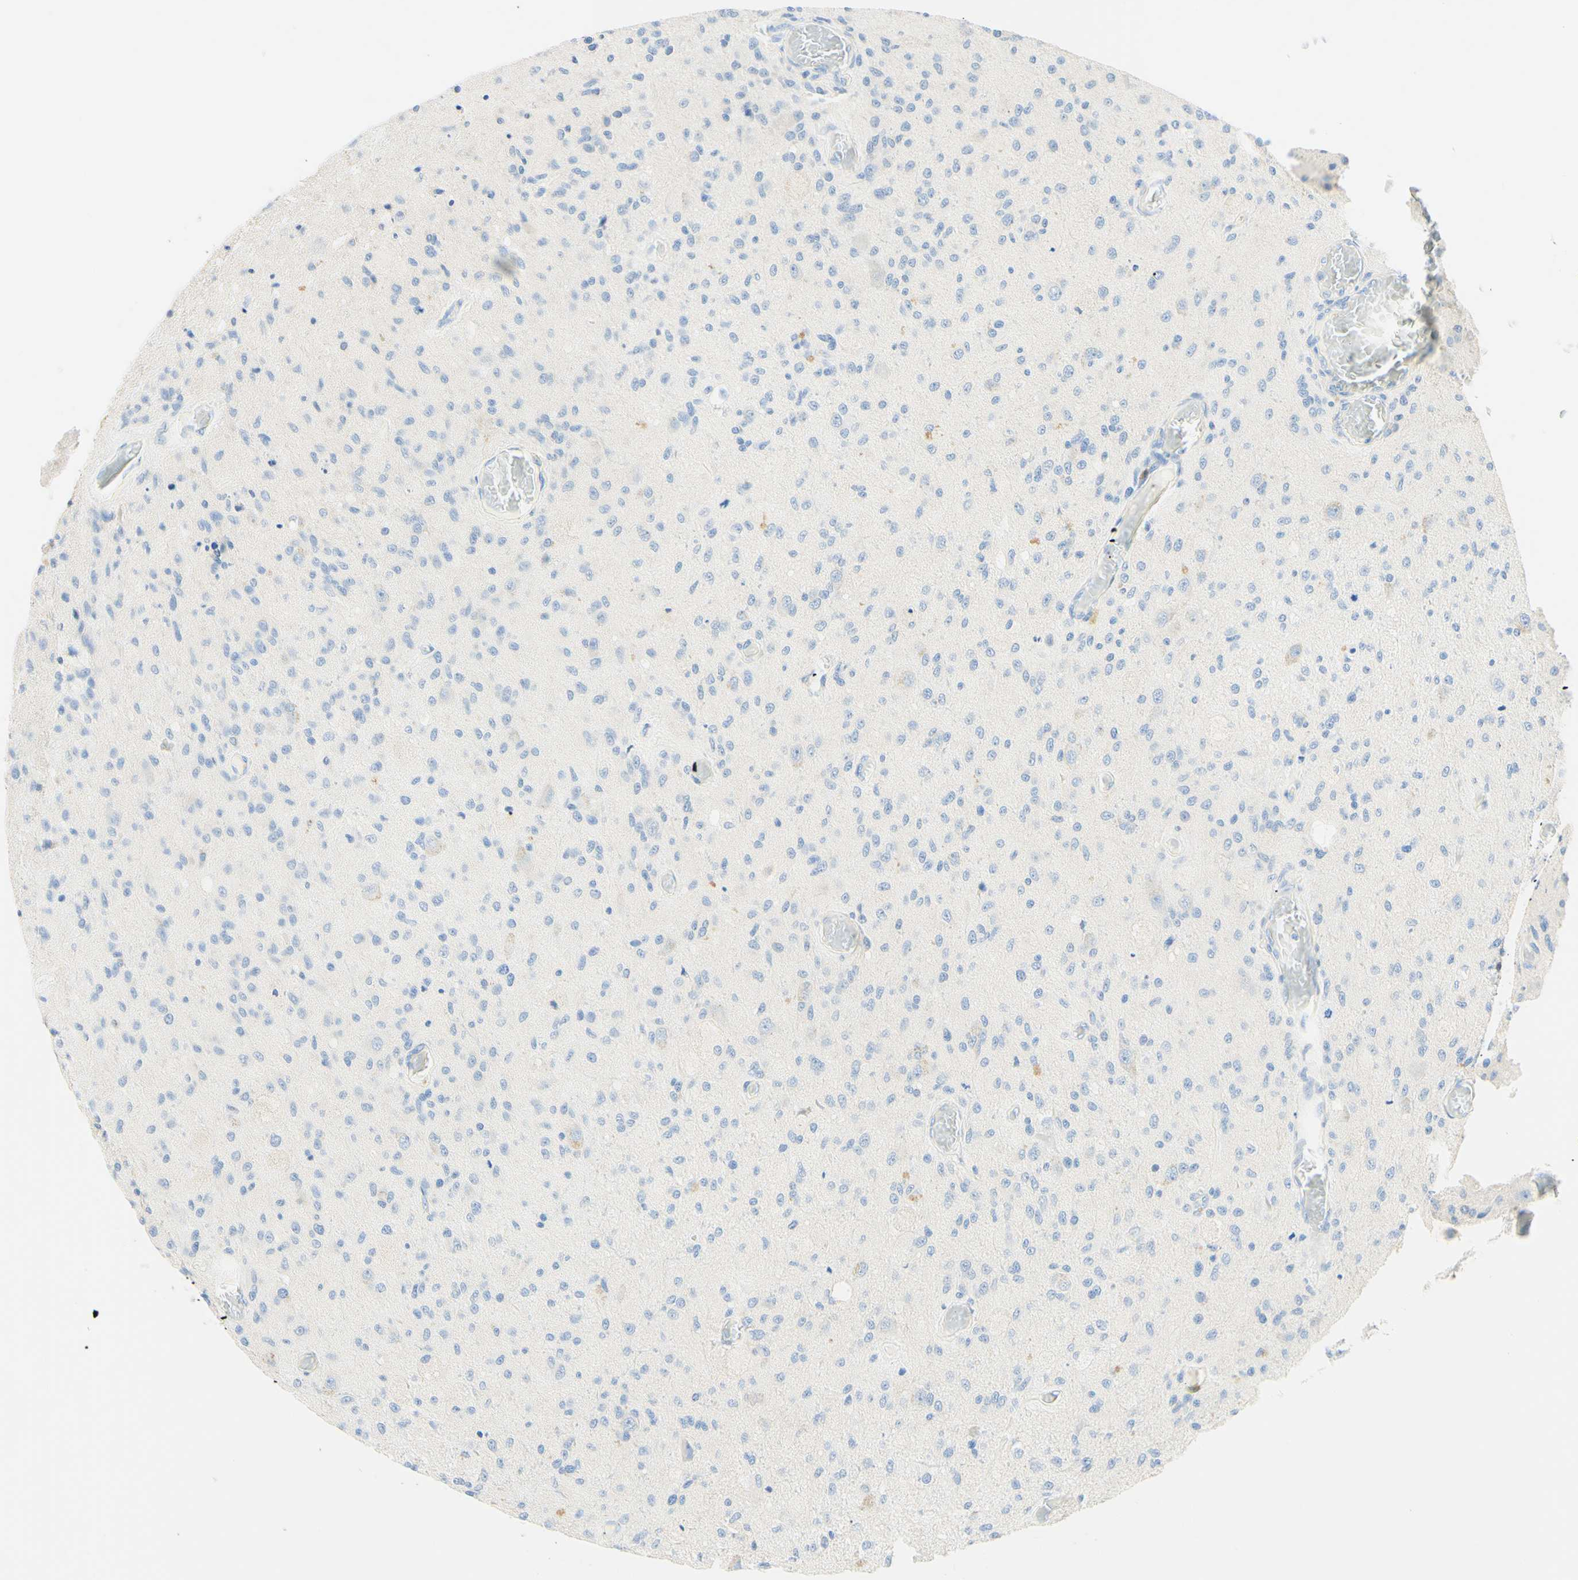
{"staining": {"intensity": "negative", "quantity": "none", "location": "none"}, "tissue": "glioma", "cell_type": "Tumor cells", "image_type": "cancer", "snomed": [{"axis": "morphology", "description": "Normal tissue, NOS"}, {"axis": "morphology", "description": "Glioma, malignant, High grade"}, {"axis": "topography", "description": "Cerebral cortex"}], "caption": "Glioma was stained to show a protein in brown. There is no significant expression in tumor cells. Brightfield microscopy of IHC stained with DAB (brown) and hematoxylin (blue), captured at high magnification.", "gene": "LAT", "patient": {"sex": "male", "age": 77}}